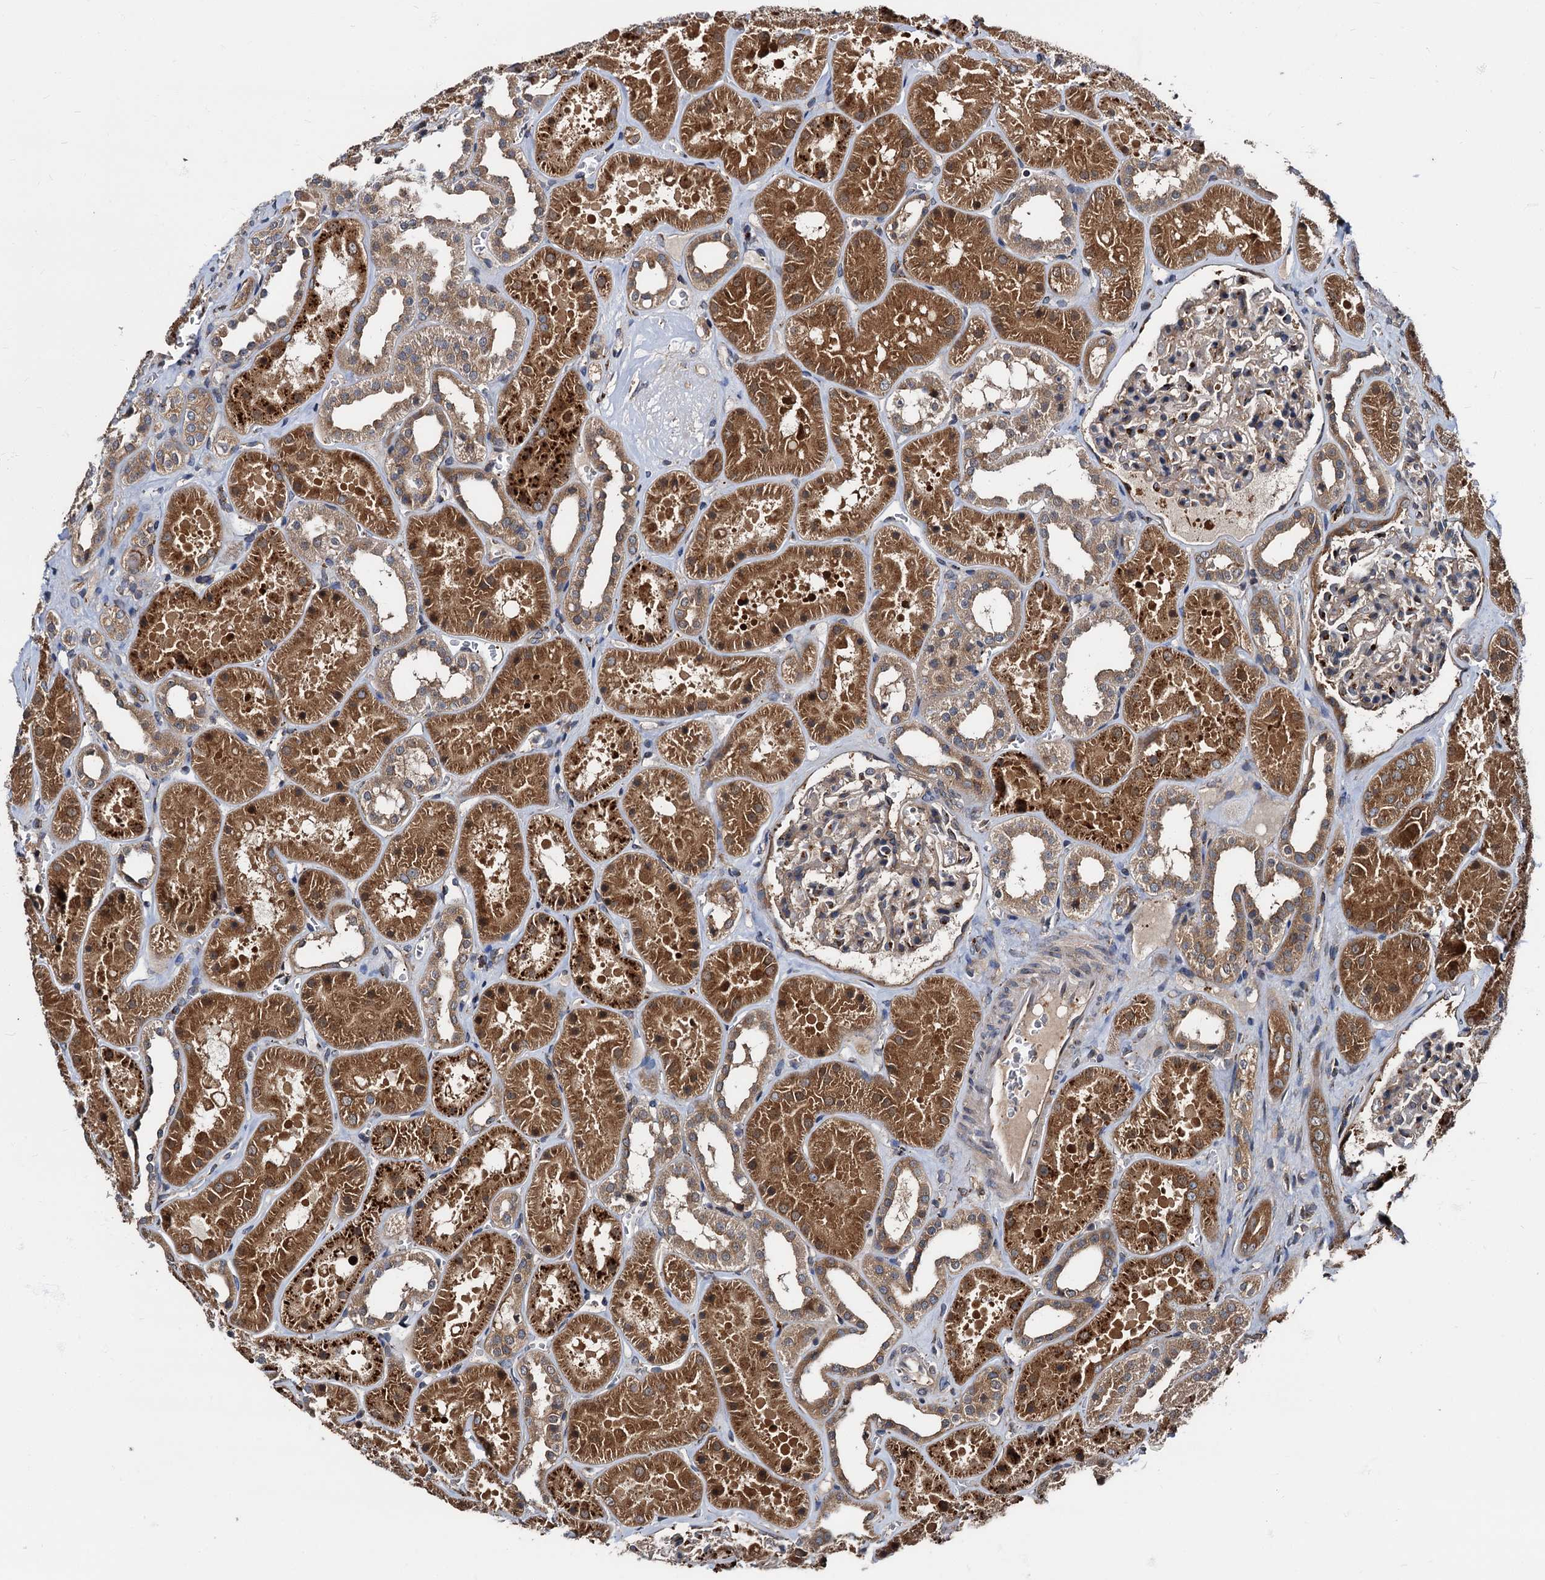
{"staining": {"intensity": "moderate", "quantity": "25%-75%", "location": "cytoplasmic/membranous"}, "tissue": "kidney", "cell_type": "Cells in glomeruli", "image_type": "normal", "snomed": [{"axis": "morphology", "description": "Normal tissue, NOS"}, {"axis": "topography", "description": "Kidney"}], "caption": "Protein expression by immunohistochemistry shows moderate cytoplasmic/membranous expression in approximately 25%-75% of cells in glomeruli in benign kidney.", "gene": "PEX5", "patient": {"sex": "female", "age": 41}}